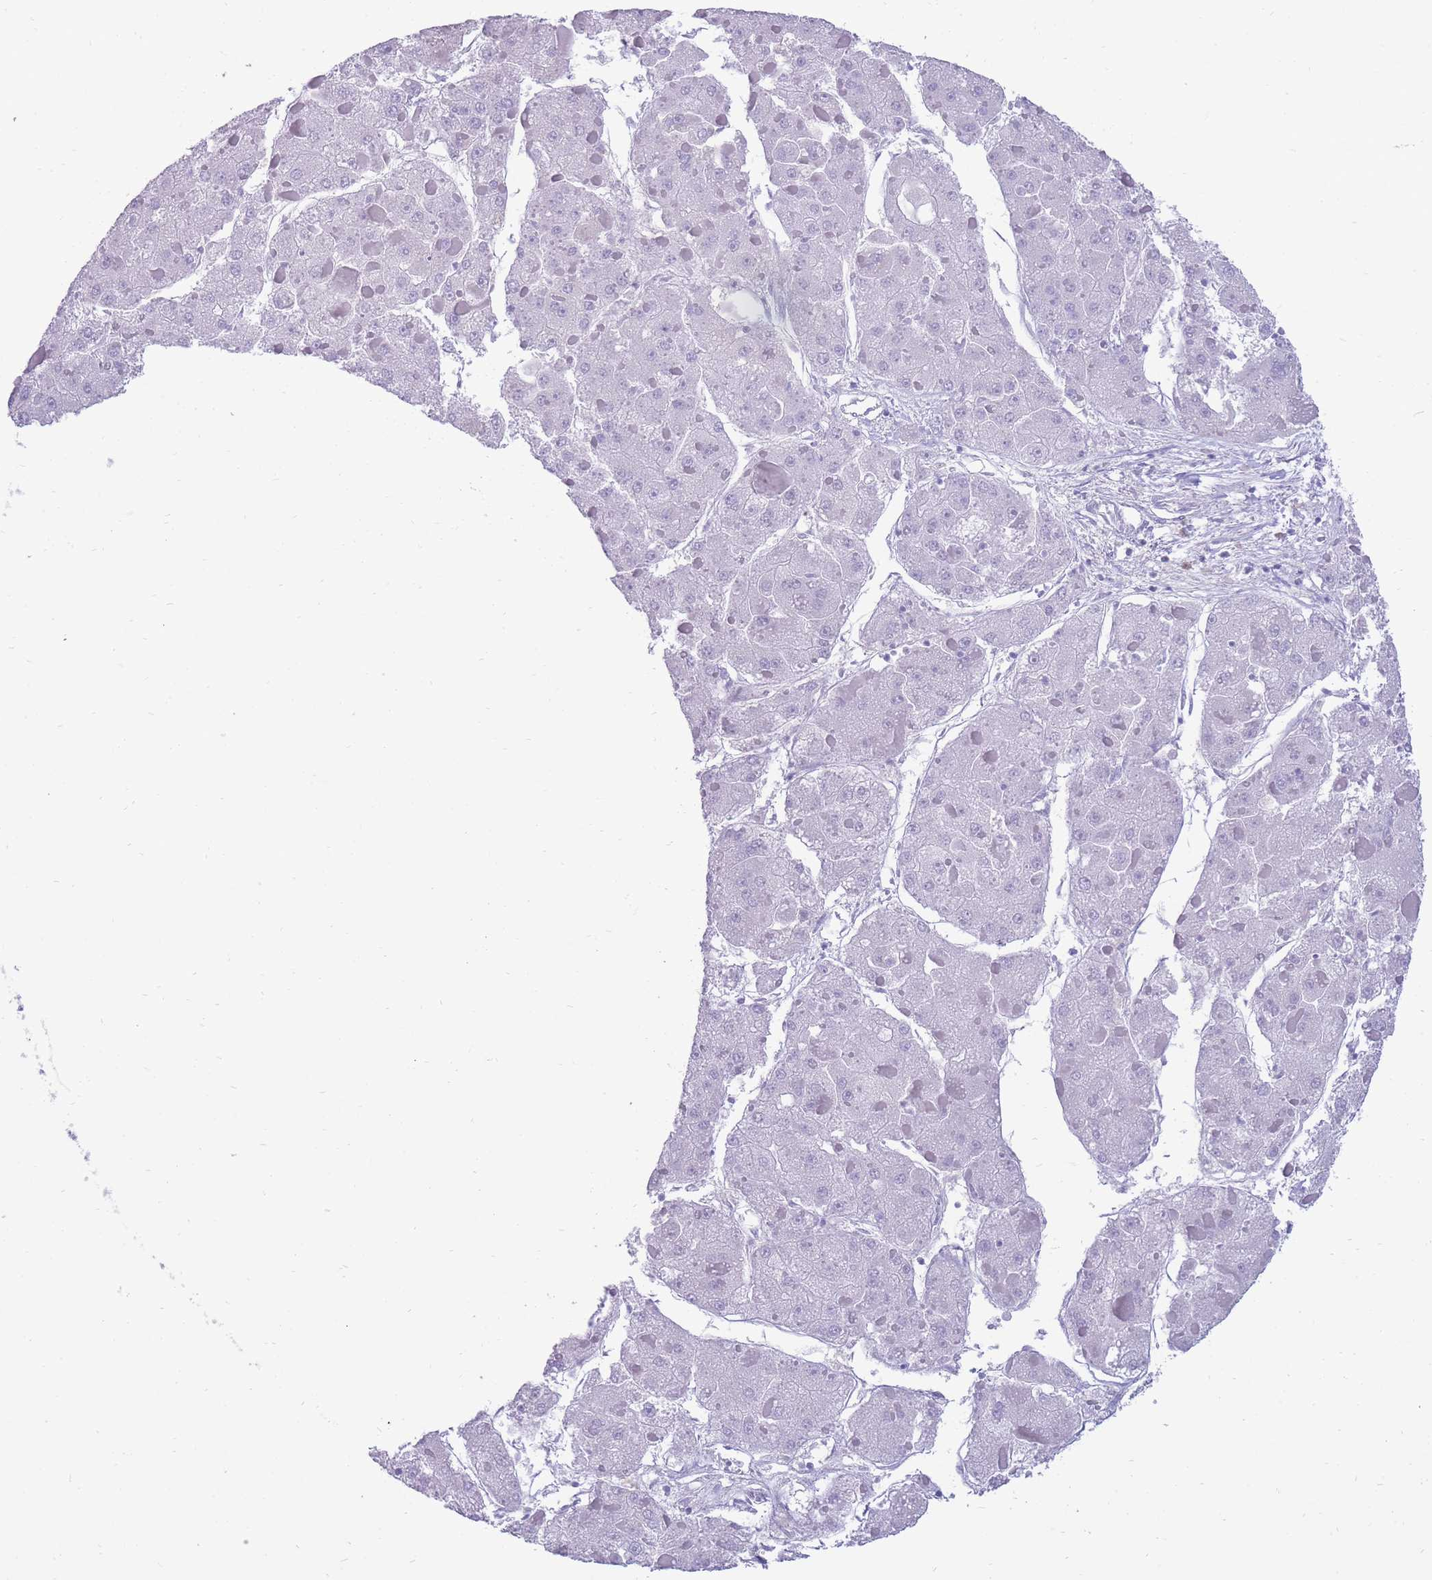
{"staining": {"intensity": "negative", "quantity": "none", "location": "none"}, "tissue": "liver cancer", "cell_type": "Tumor cells", "image_type": "cancer", "snomed": [{"axis": "morphology", "description": "Carcinoma, Hepatocellular, NOS"}, {"axis": "topography", "description": "Liver"}], "caption": "Tumor cells show no significant protein positivity in hepatocellular carcinoma (liver).", "gene": "RGS11", "patient": {"sex": "female", "age": 73}}